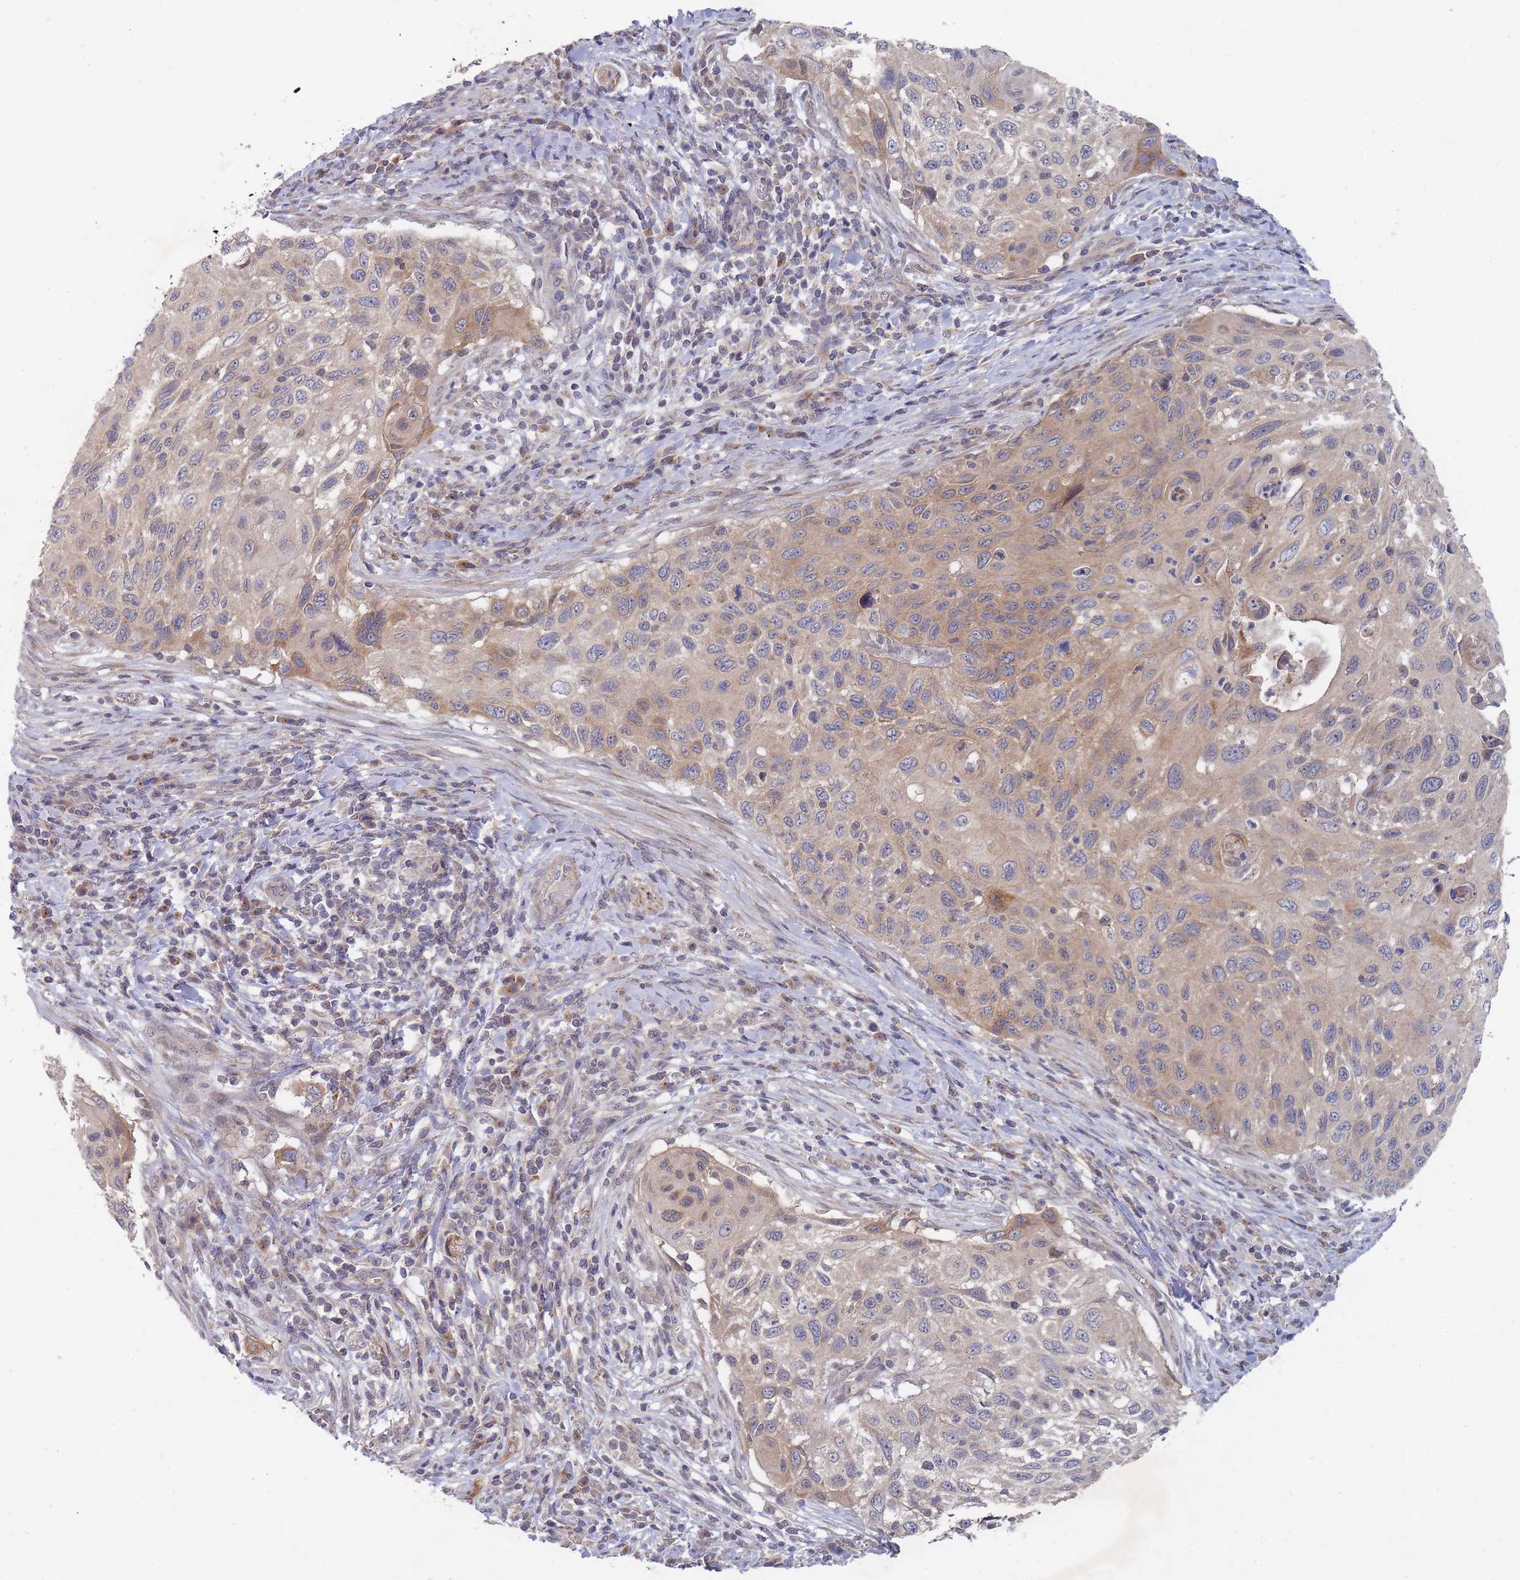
{"staining": {"intensity": "weak", "quantity": "25%-75%", "location": "cytoplasmic/membranous"}, "tissue": "cervical cancer", "cell_type": "Tumor cells", "image_type": "cancer", "snomed": [{"axis": "morphology", "description": "Squamous cell carcinoma, NOS"}, {"axis": "topography", "description": "Cervix"}], "caption": "Human cervical cancer stained with a brown dye displays weak cytoplasmic/membranous positive staining in about 25%-75% of tumor cells.", "gene": "SLC35F5", "patient": {"sex": "female", "age": 70}}